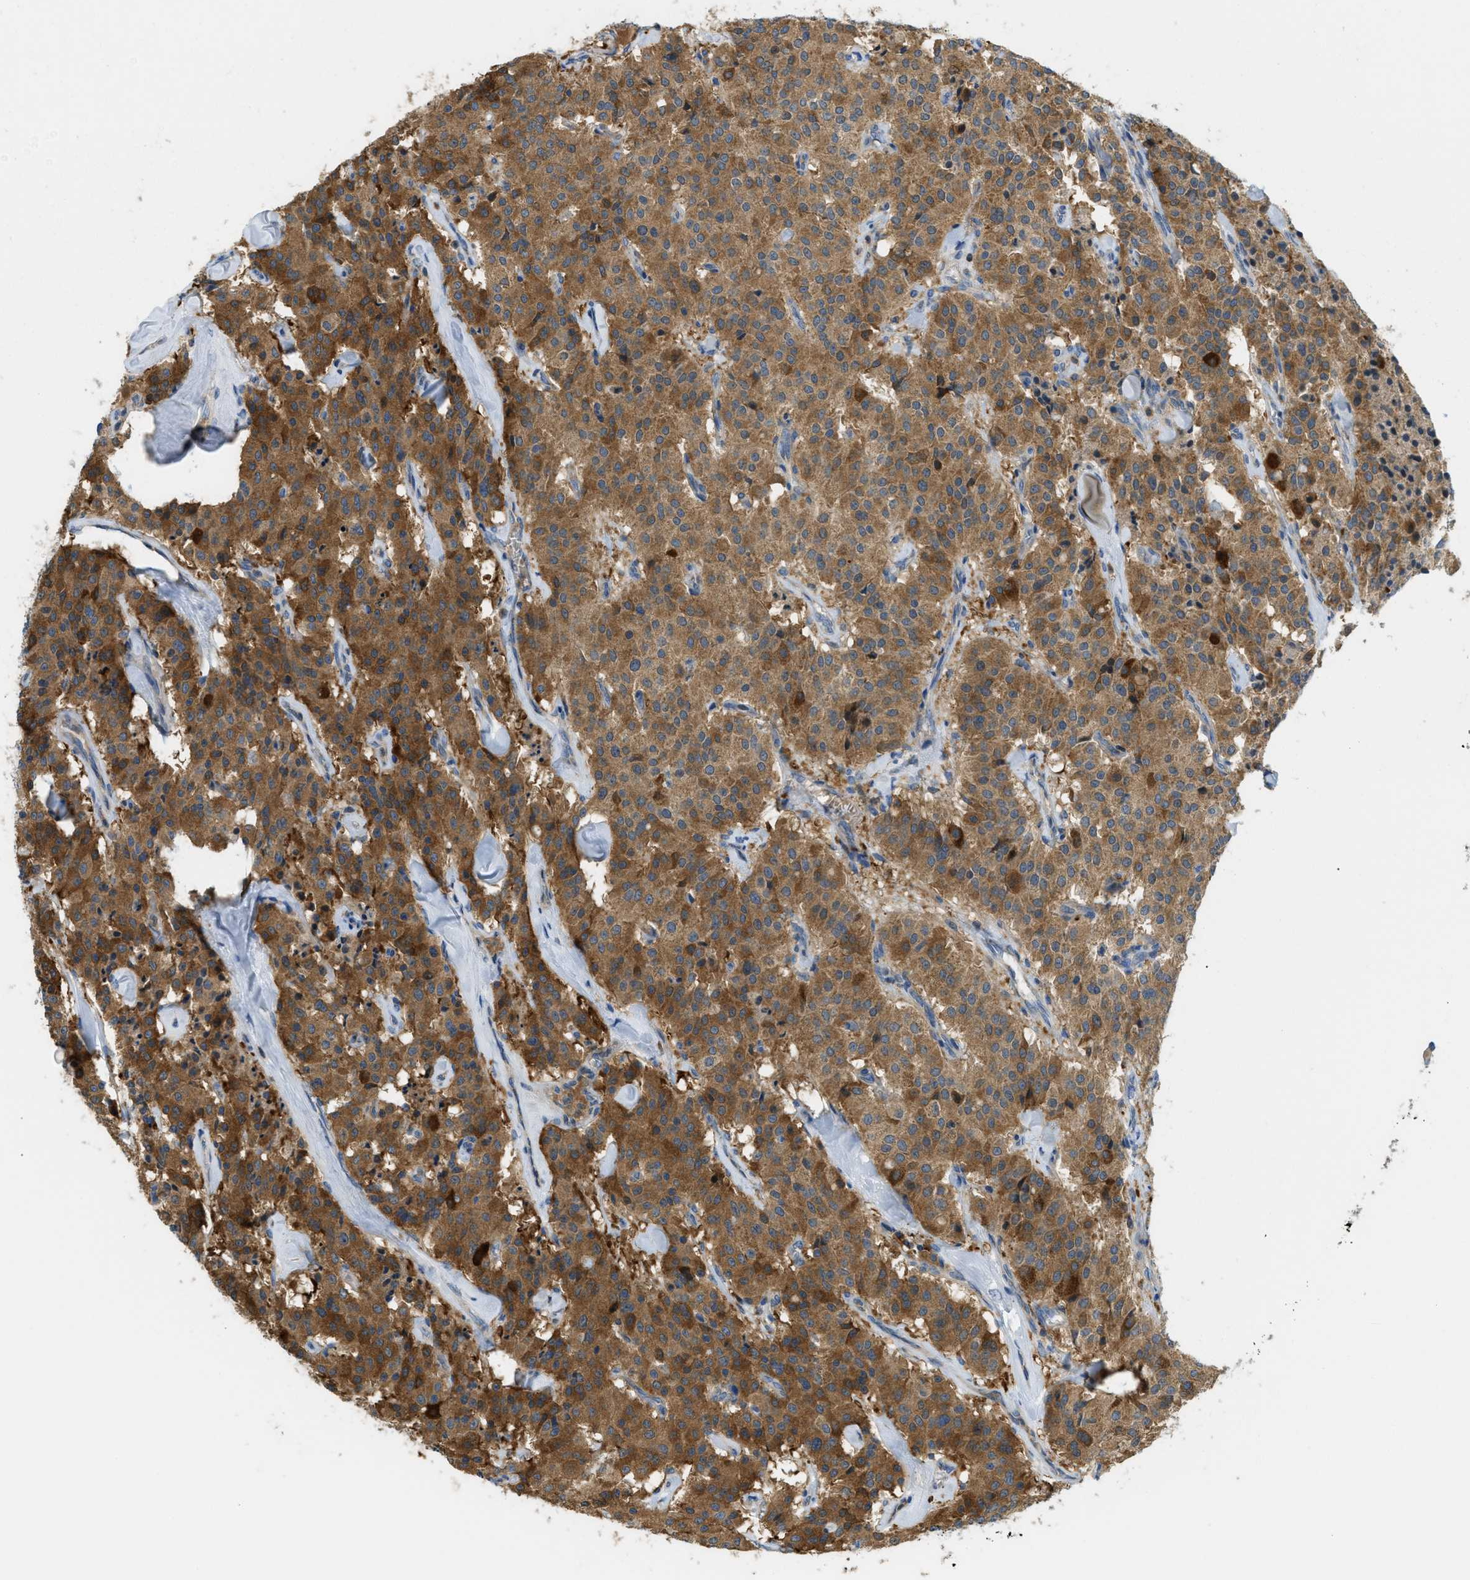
{"staining": {"intensity": "moderate", "quantity": ">75%", "location": "cytoplasmic/membranous"}, "tissue": "carcinoid", "cell_type": "Tumor cells", "image_type": "cancer", "snomed": [{"axis": "morphology", "description": "Carcinoid, malignant, NOS"}, {"axis": "topography", "description": "Lung"}], "caption": "Moderate cytoplasmic/membranous staining for a protein is identified in approximately >75% of tumor cells of carcinoid using immunohistochemistry (IHC).", "gene": "RFFL", "patient": {"sex": "male", "age": 30}}